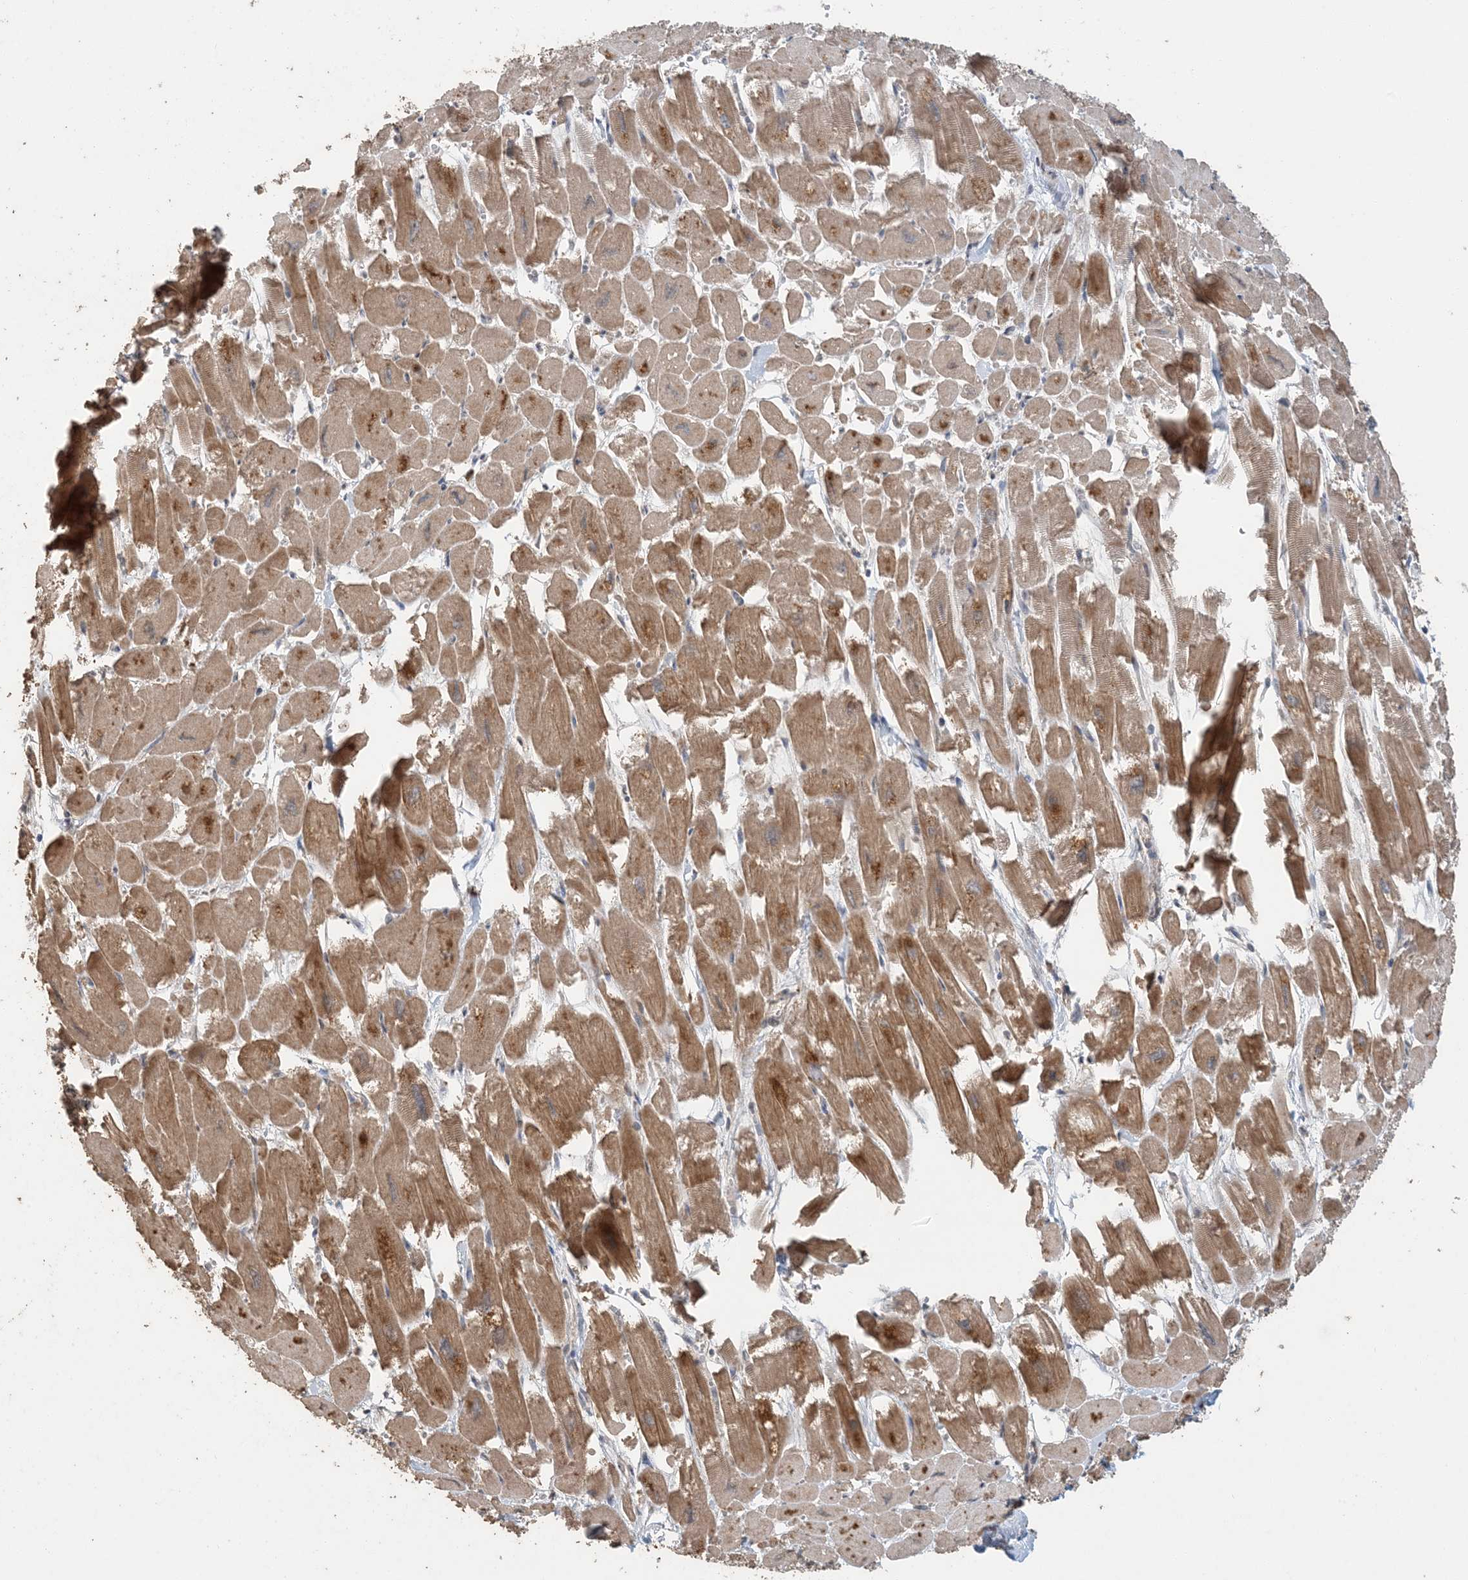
{"staining": {"intensity": "moderate", "quantity": ">75%", "location": "cytoplasmic/membranous"}, "tissue": "heart muscle", "cell_type": "Cardiomyocytes", "image_type": "normal", "snomed": [{"axis": "morphology", "description": "Normal tissue, NOS"}, {"axis": "topography", "description": "Heart"}], "caption": "IHC (DAB) staining of normal human heart muscle exhibits moderate cytoplasmic/membranous protein staining in approximately >75% of cardiomyocytes.", "gene": "ATP13A2", "patient": {"sex": "male", "age": 54}}